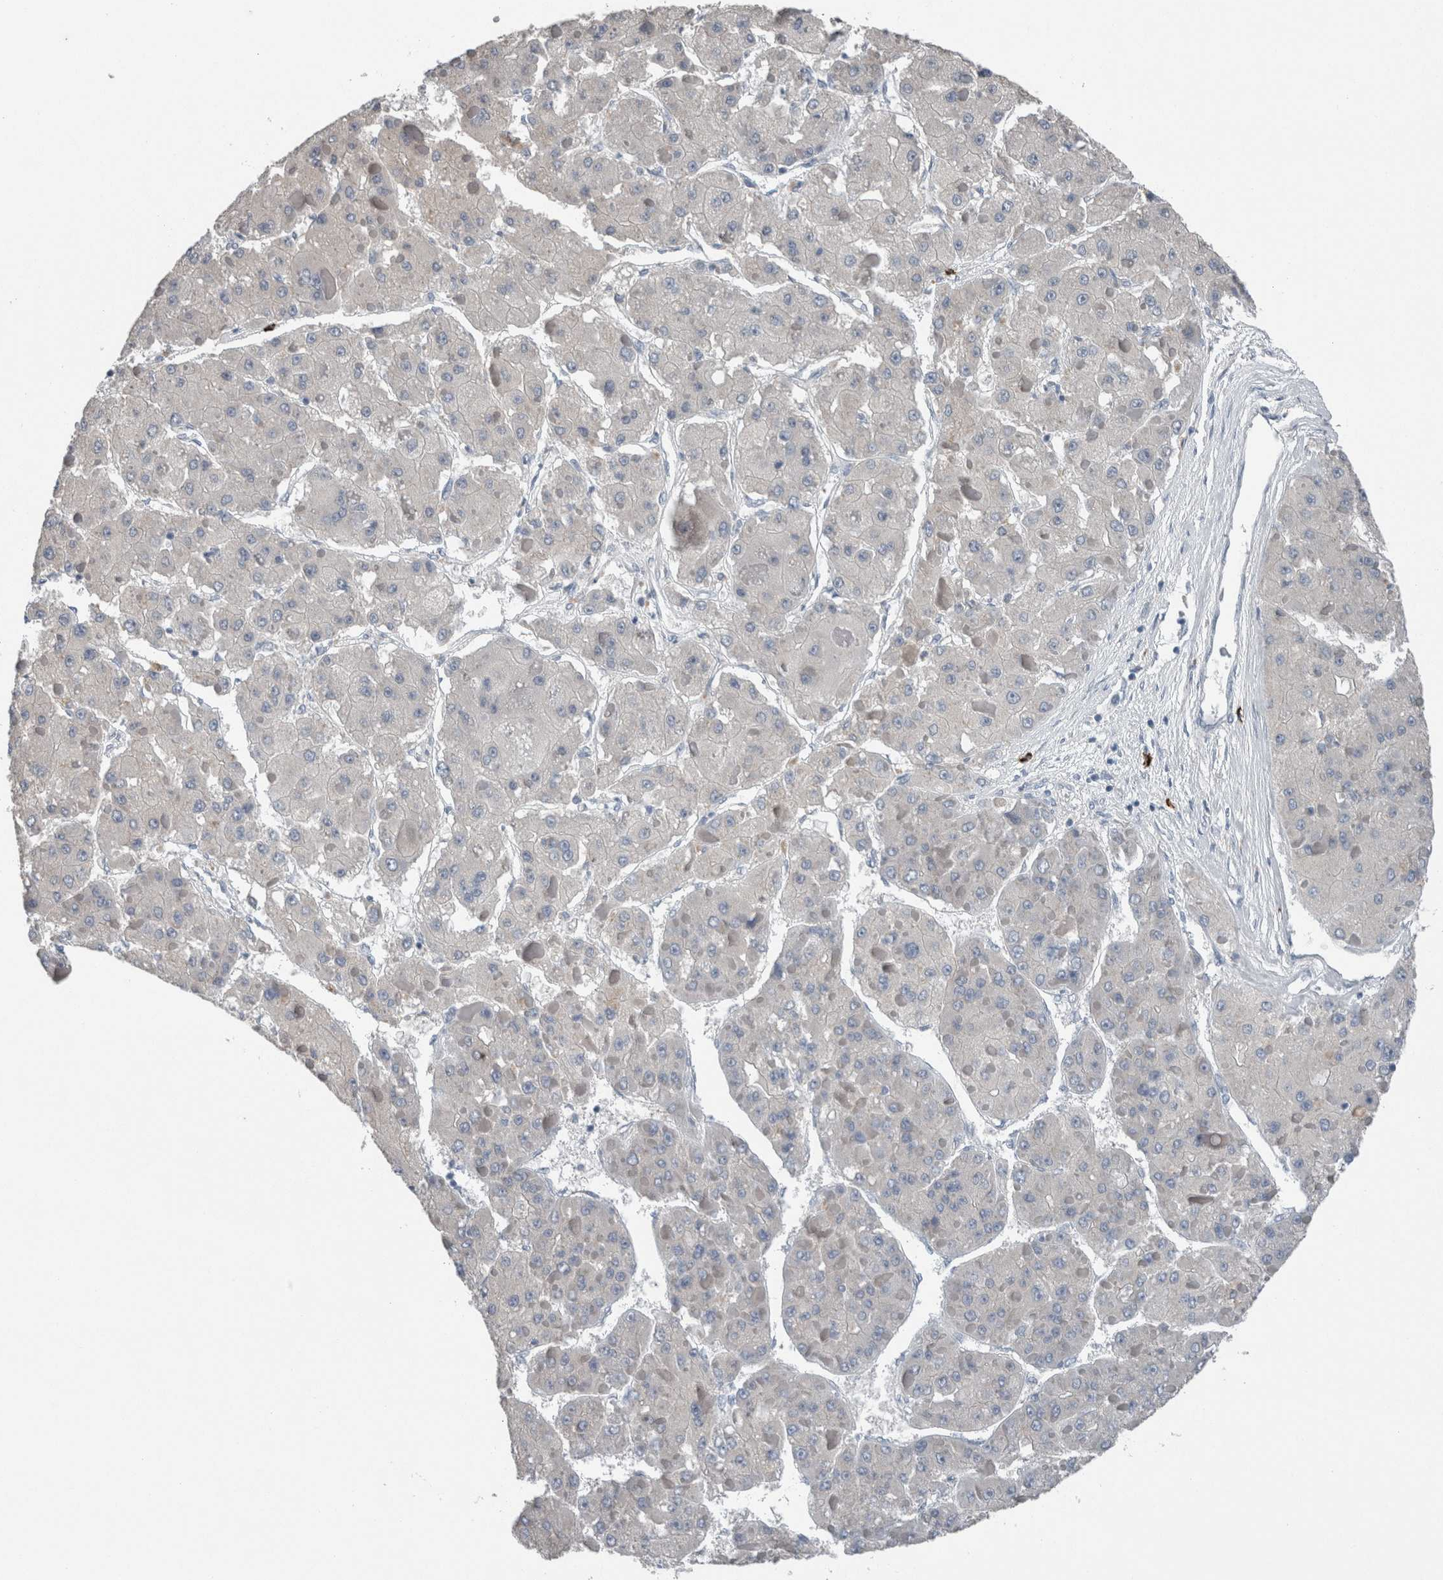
{"staining": {"intensity": "negative", "quantity": "none", "location": "none"}, "tissue": "liver cancer", "cell_type": "Tumor cells", "image_type": "cancer", "snomed": [{"axis": "morphology", "description": "Carcinoma, Hepatocellular, NOS"}, {"axis": "topography", "description": "Liver"}], "caption": "Hepatocellular carcinoma (liver) was stained to show a protein in brown. There is no significant positivity in tumor cells. (Stains: DAB (3,3'-diaminobenzidine) immunohistochemistry with hematoxylin counter stain, Microscopy: brightfield microscopy at high magnification).", "gene": "CRNN", "patient": {"sex": "female", "age": 73}}